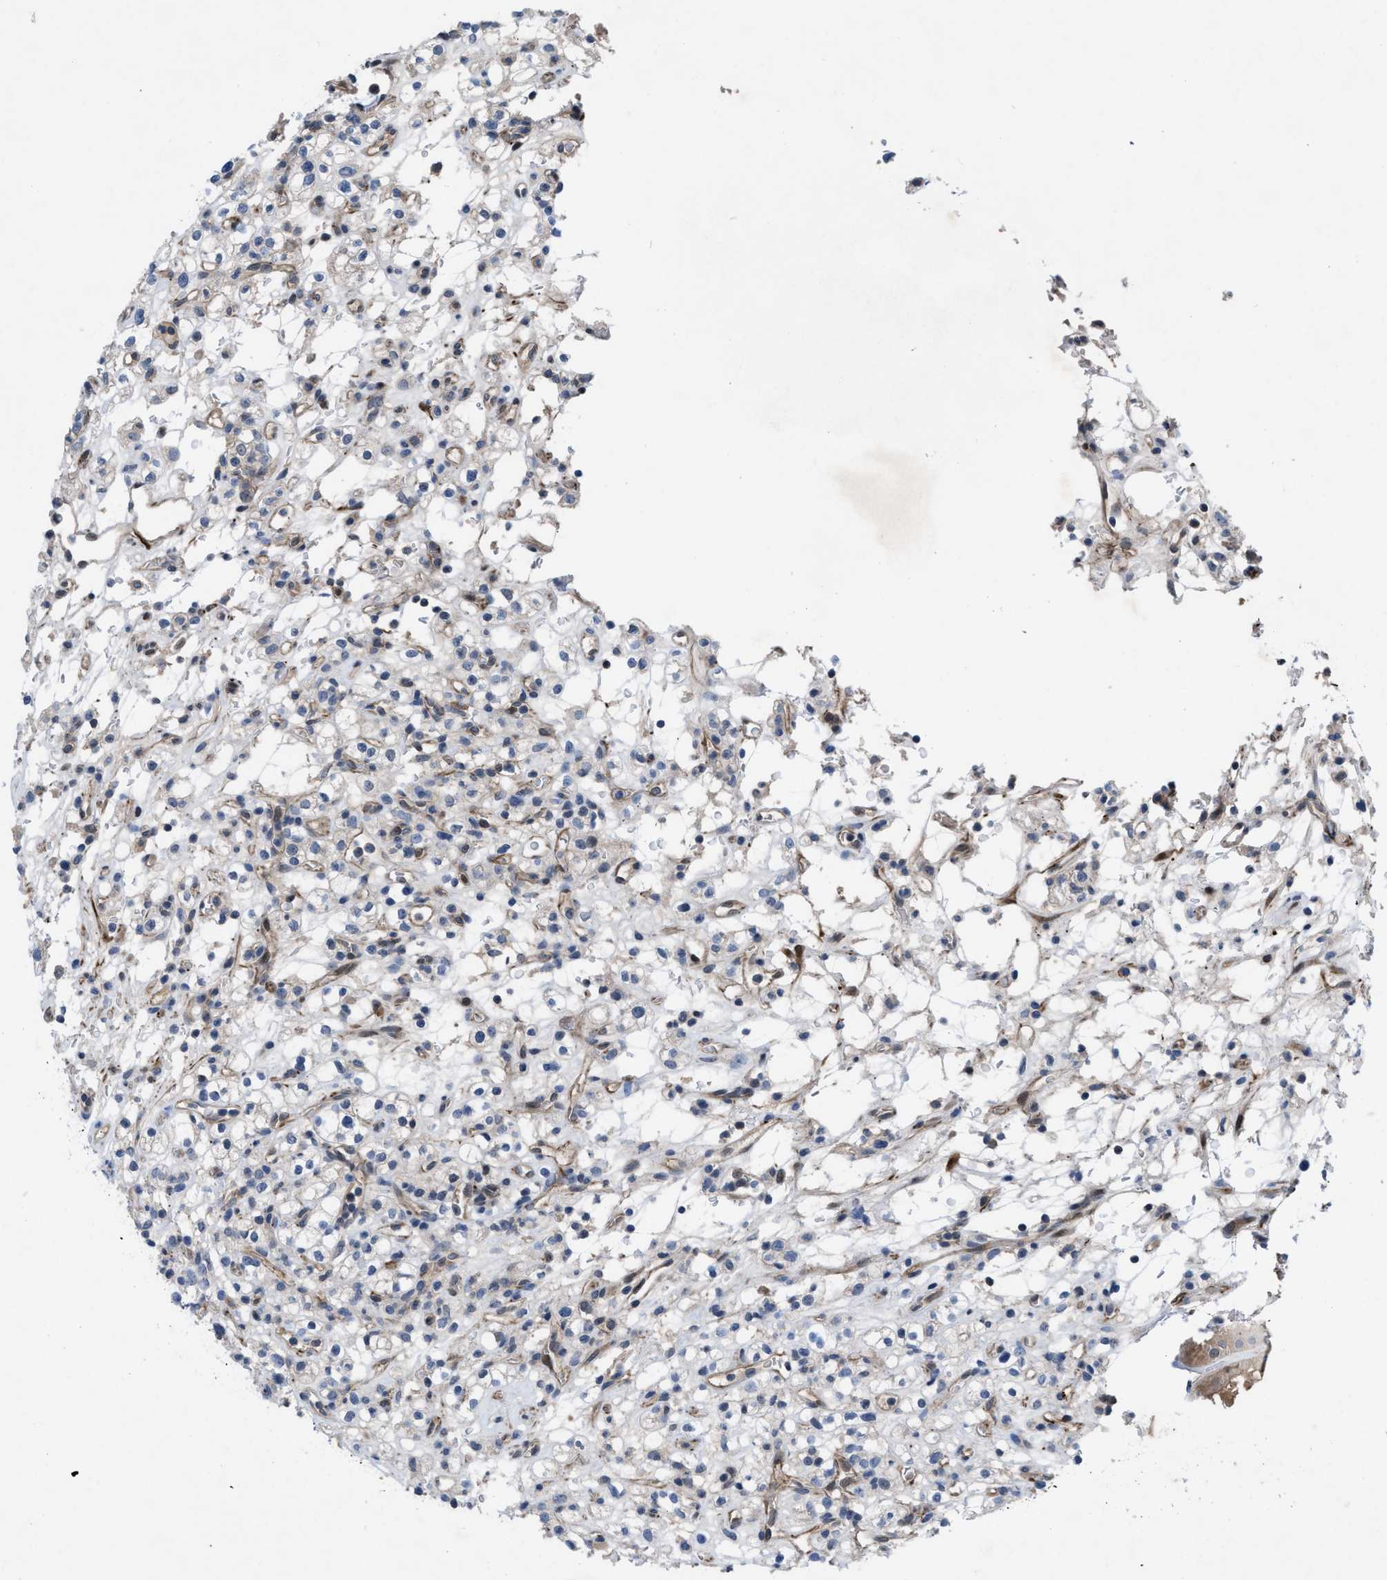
{"staining": {"intensity": "negative", "quantity": "none", "location": "none"}, "tissue": "renal cancer", "cell_type": "Tumor cells", "image_type": "cancer", "snomed": [{"axis": "morphology", "description": "Normal tissue, NOS"}, {"axis": "morphology", "description": "Adenocarcinoma, NOS"}, {"axis": "topography", "description": "Kidney"}], "caption": "DAB immunohistochemical staining of human adenocarcinoma (renal) displays no significant positivity in tumor cells.", "gene": "IL17RE", "patient": {"sex": "female", "age": 72}}